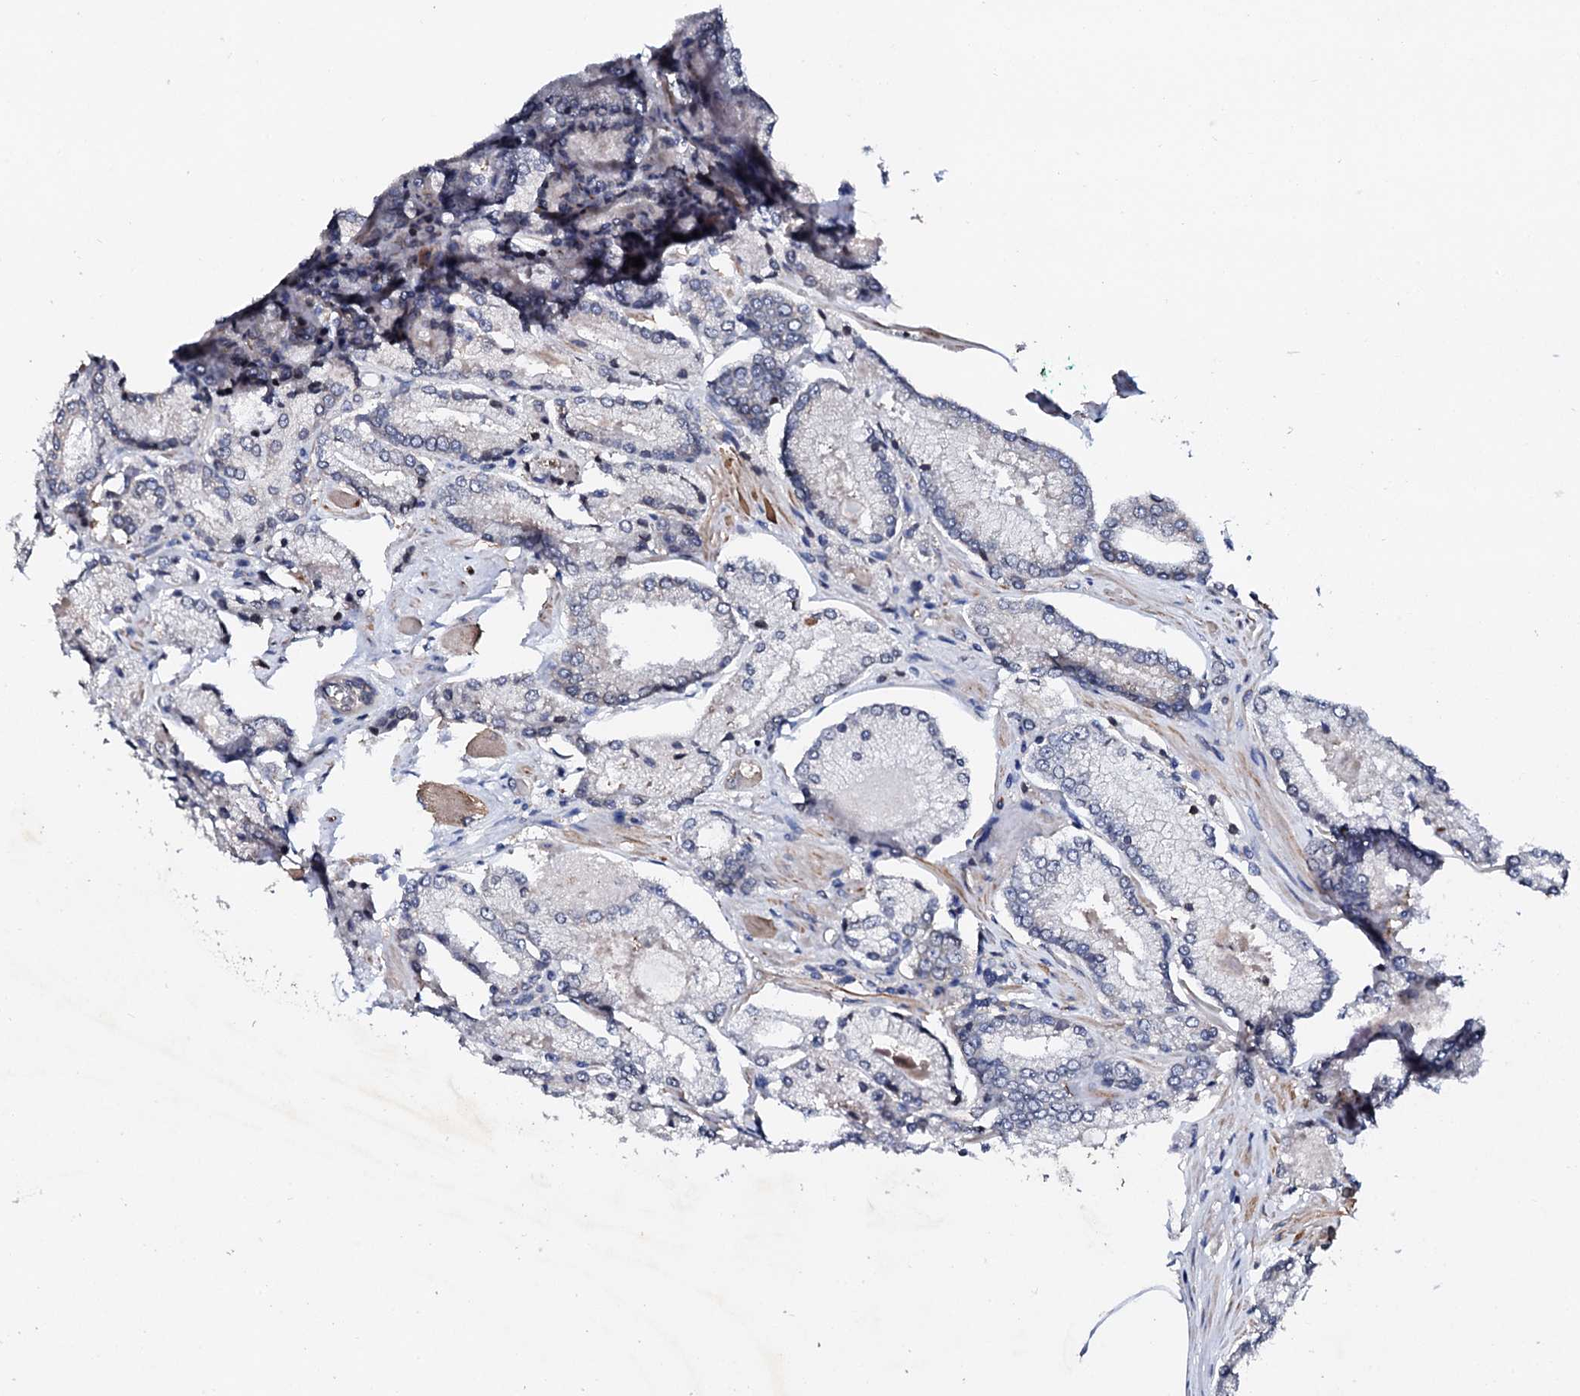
{"staining": {"intensity": "negative", "quantity": "none", "location": "none"}, "tissue": "prostate cancer", "cell_type": "Tumor cells", "image_type": "cancer", "snomed": [{"axis": "morphology", "description": "Adenocarcinoma, Low grade"}, {"axis": "topography", "description": "Prostate"}], "caption": "Tumor cells show no significant protein positivity in prostate adenocarcinoma (low-grade). Nuclei are stained in blue.", "gene": "NUP58", "patient": {"sex": "male", "age": 74}}